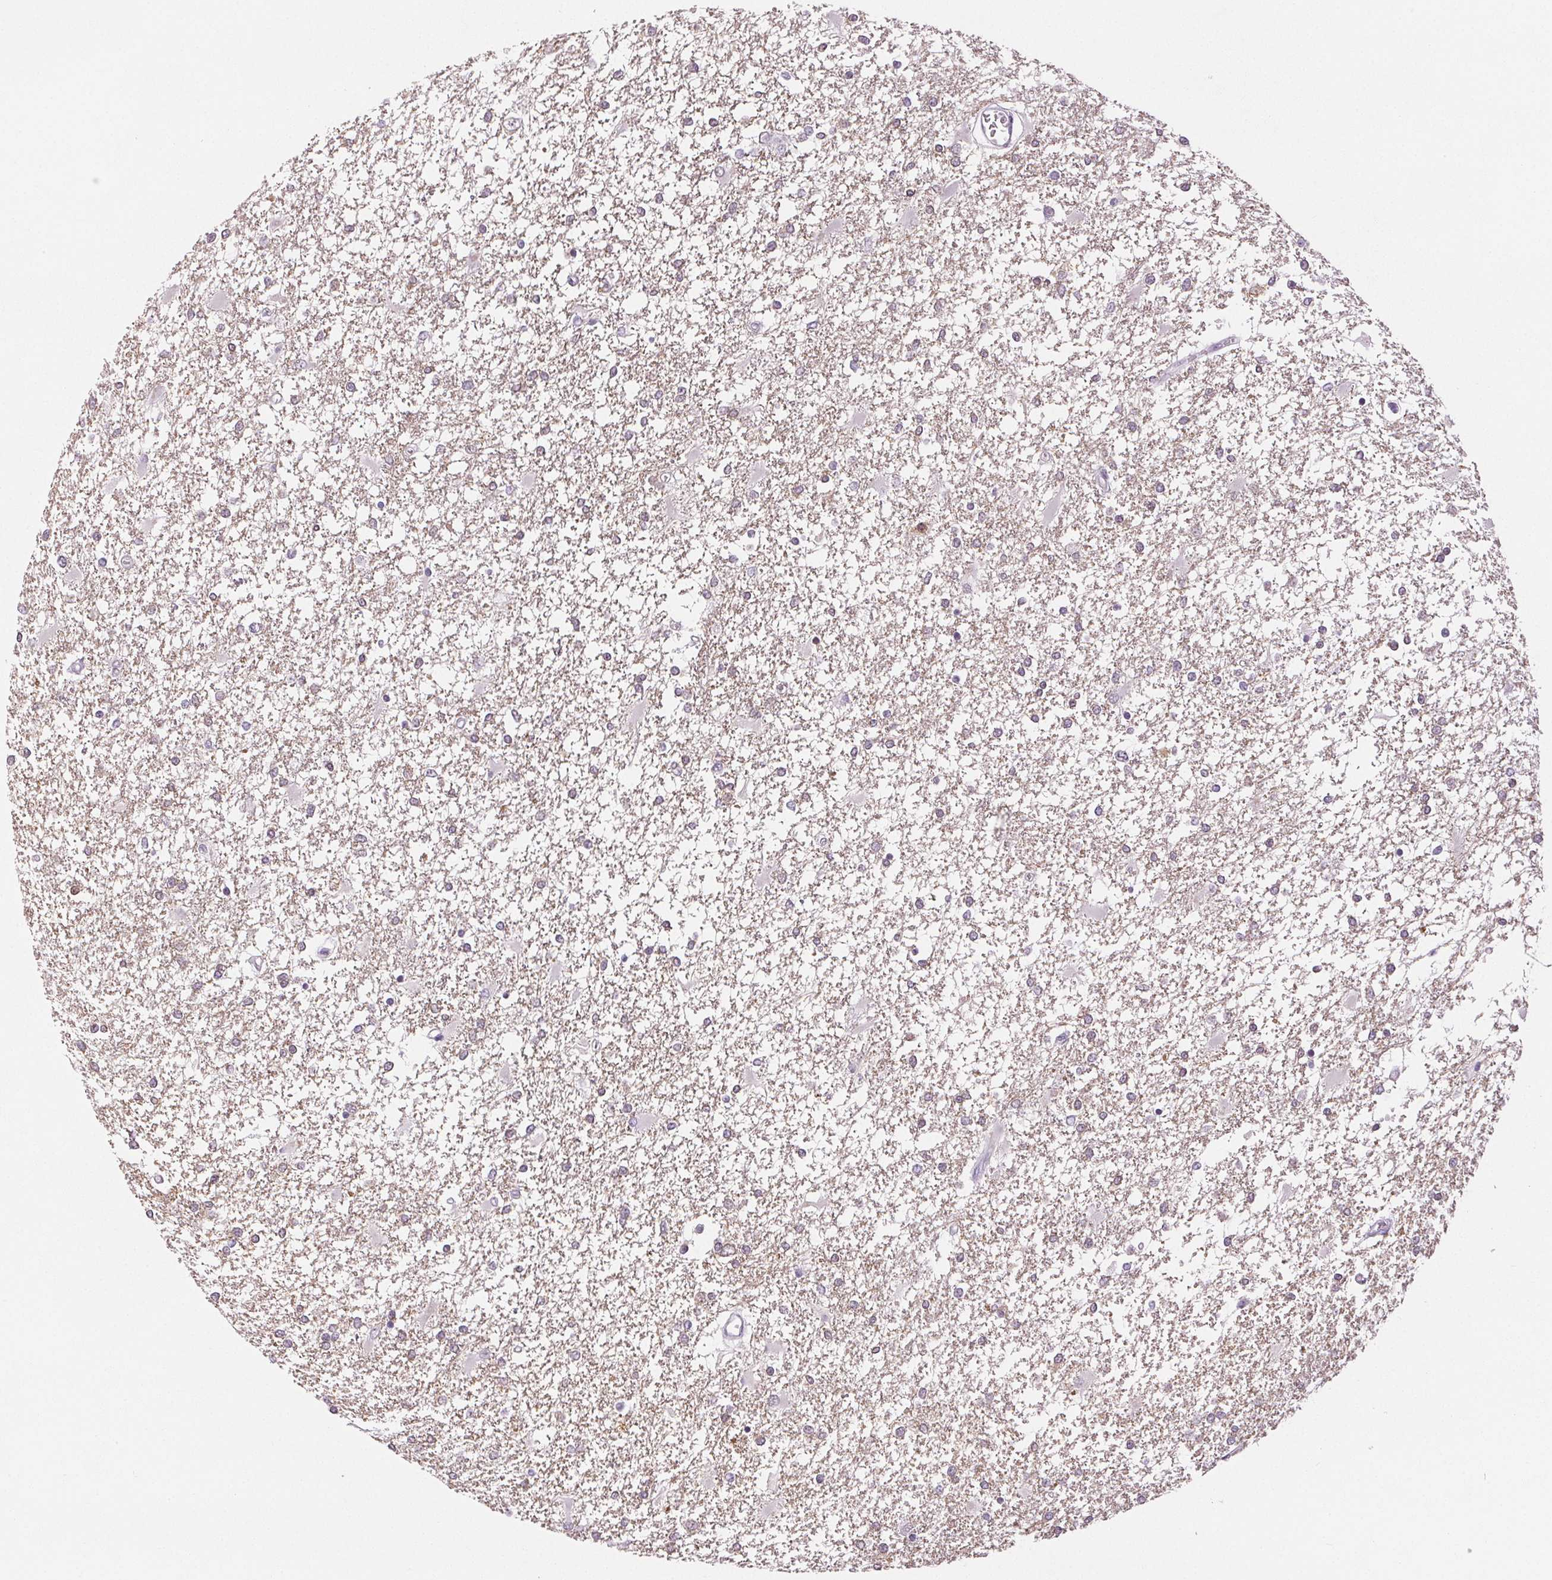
{"staining": {"intensity": "negative", "quantity": "none", "location": "none"}, "tissue": "glioma", "cell_type": "Tumor cells", "image_type": "cancer", "snomed": [{"axis": "morphology", "description": "Glioma, malignant, High grade"}, {"axis": "topography", "description": "Cerebral cortex"}], "caption": "Tumor cells show no significant positivity in malignant glioma (high-grade).", "gene": "DNAJC6", "patient": {"sex": "male", "age": 79}}